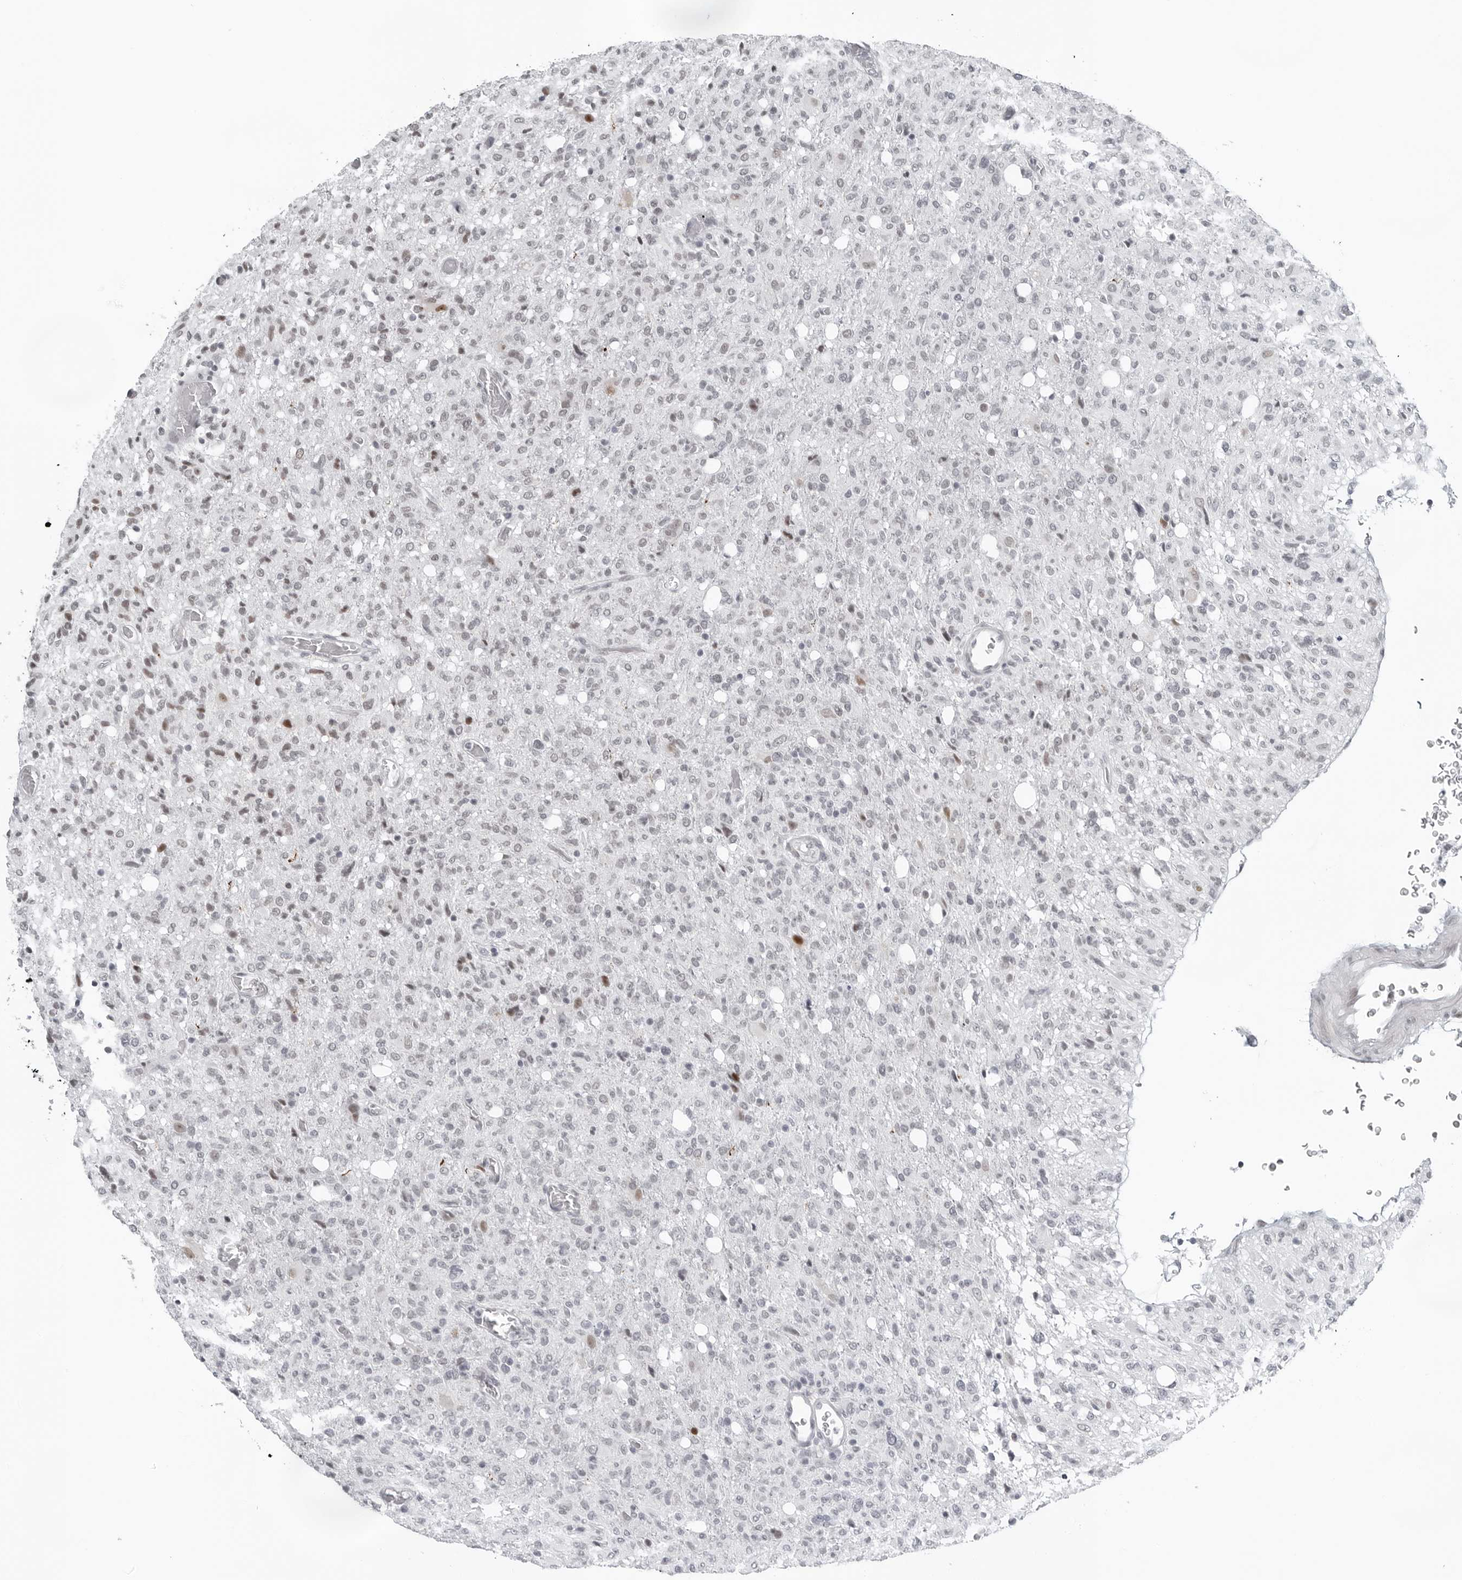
{"staining": {"intensity": "moderate", "quantity": "<25%", "location": "nuclear"}, "tissue": "glioma", "cell_type": "Tumor cells", "image_type": "cancer", "snomed": [{"axis": "morphology", "description": "Glioma, malignant, High grade"}, {"axis": "topography", "description": "Brain"}], "caption": "Immunohistochemistry of human glioma shows low levels of moderate nuclear positivity in approximately <25% of tumor cells. The staining was performed using DAB, with brown indicating positive protein expression. Nuclei are stained blue with hematoxylin.", "gene": "PPP1R42", "patient": {"sex": "female", "age": 57}}